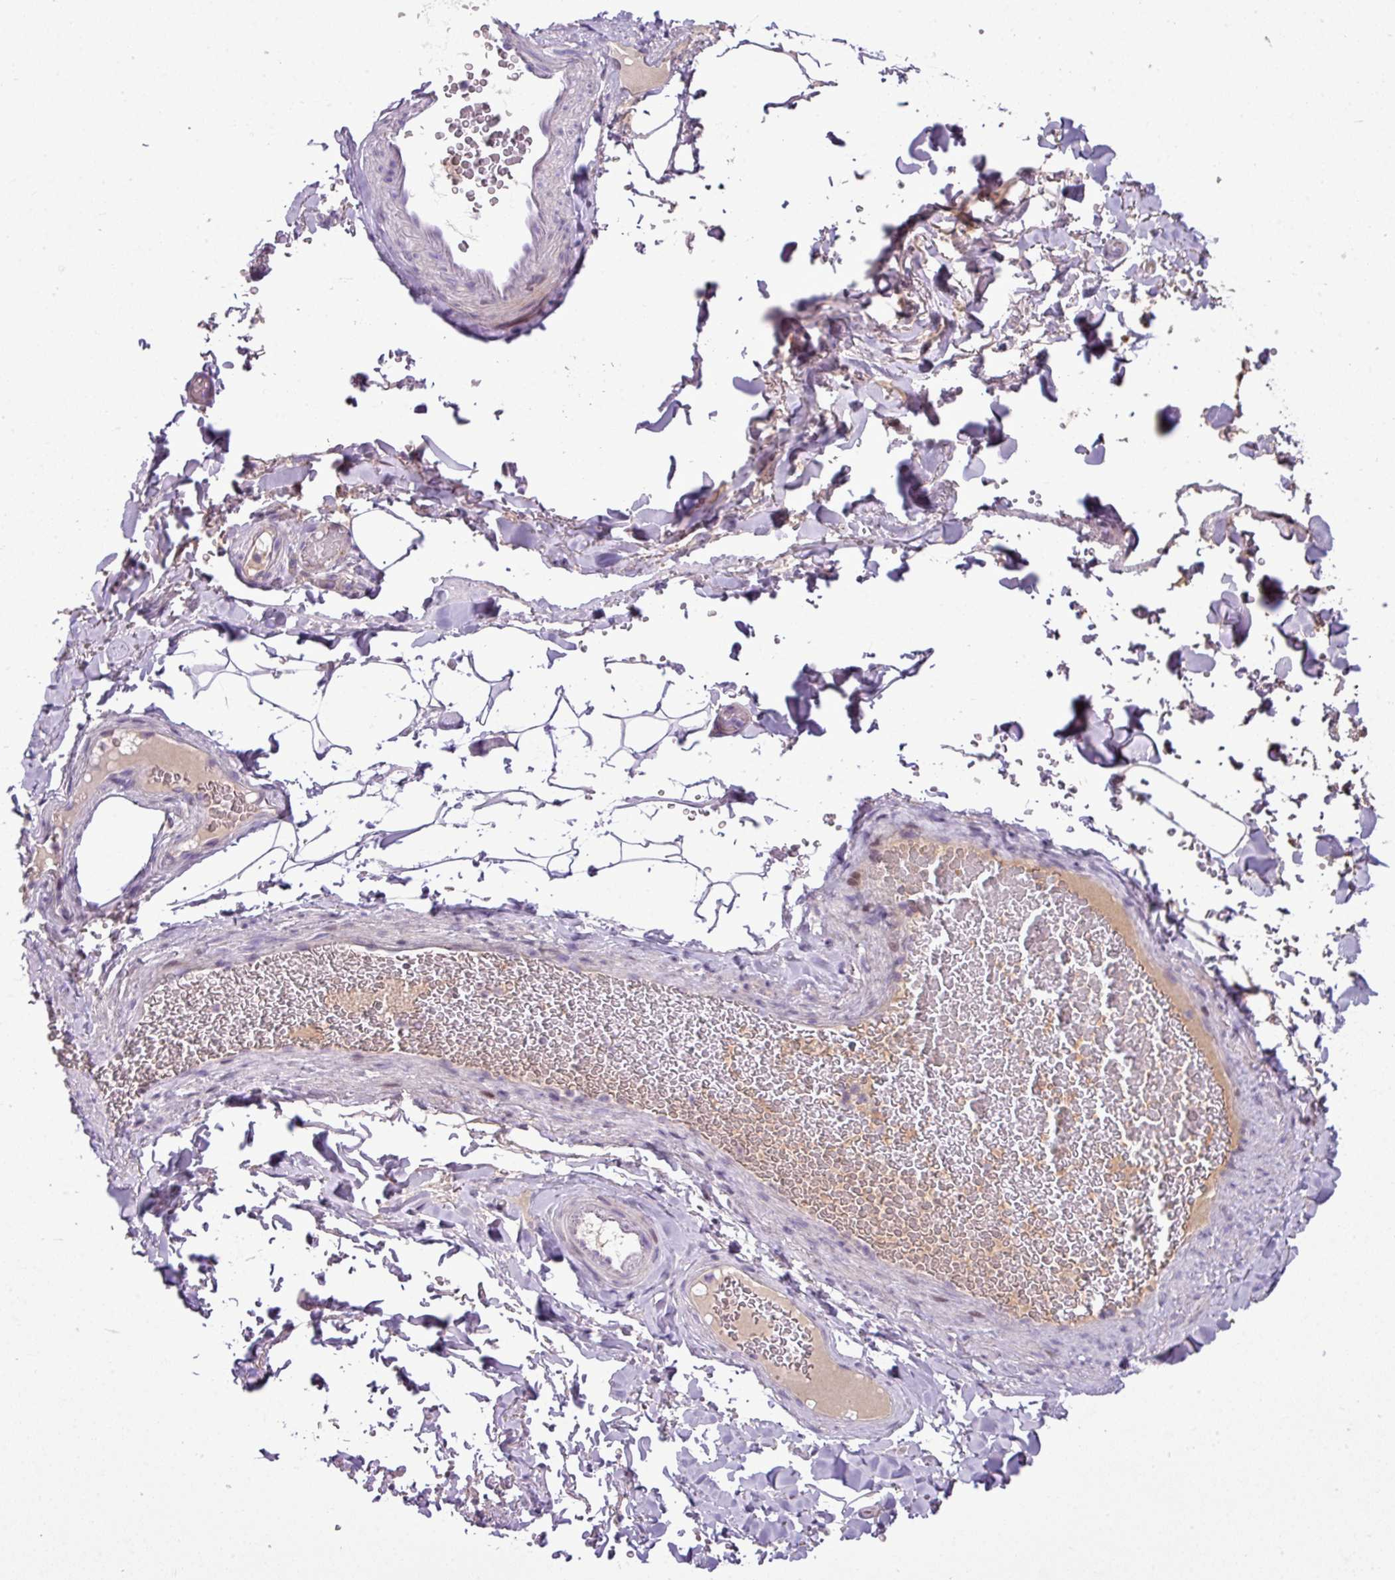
{"staining": {"intensity": "negative", "quantity": "none", "location": "none"}, "tissue": "adipose tissue", "cell_type": "Adipocytes", "image_type": "normal", "snomed": [{"axis": "morphology", "description": "Normal tissue, NOS"}, {"axis": "topography", "description": "Rectum"}, {"axis": "topography", "description": "Peripheral nerve tissue"}], "caption": "This is an immunohistochemistry (IHC) image of unremarkable adipose tissue. There is no staining in adipocytes.", "gene": "IL17A", "patient": {"sex": "female", "age": 69}}